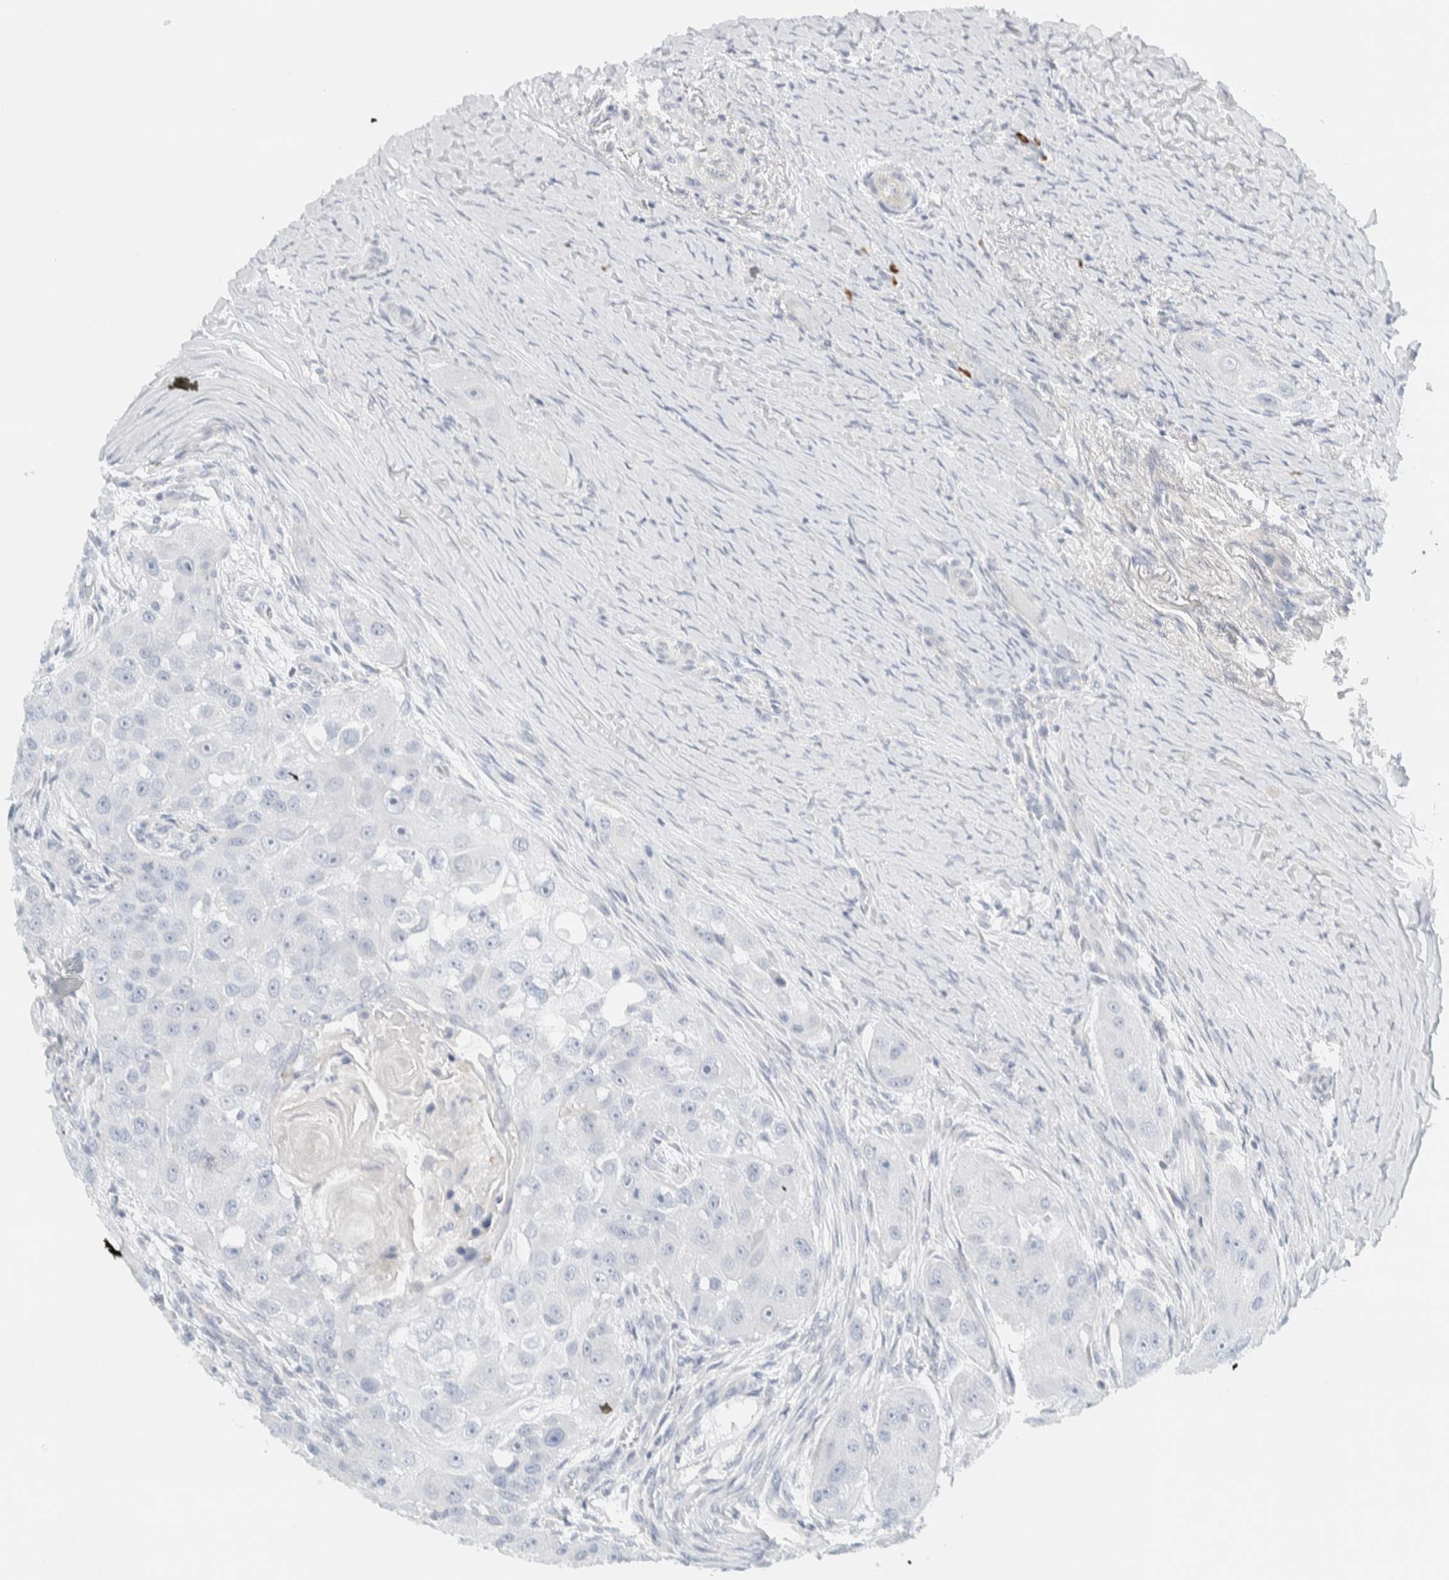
{"staining": {"intensity": "negative", "quantity": "none", "location": "none"}, "tissue": "head and neck cancer", "cell_type": "Tumor cells", "image_type": "cancer", "snomed": [{"axis": "morphology", "description": "Normal tissue, NOS"}, {"axis": "morphology", "description": "Squamous cell carcinoma, NOS"}, {"axis": "topography", "description": "Skeletal muscle"}, {"axis": "topography", "description": "Head-Neck"}], "caption": "The immunohistochemistry micrograph has no significant expression in tumor cells of head and neck squamous cell carcinoma tissue.", "gene": "ARHGAP27", "patient": {"sex": "male", "age": 51}}